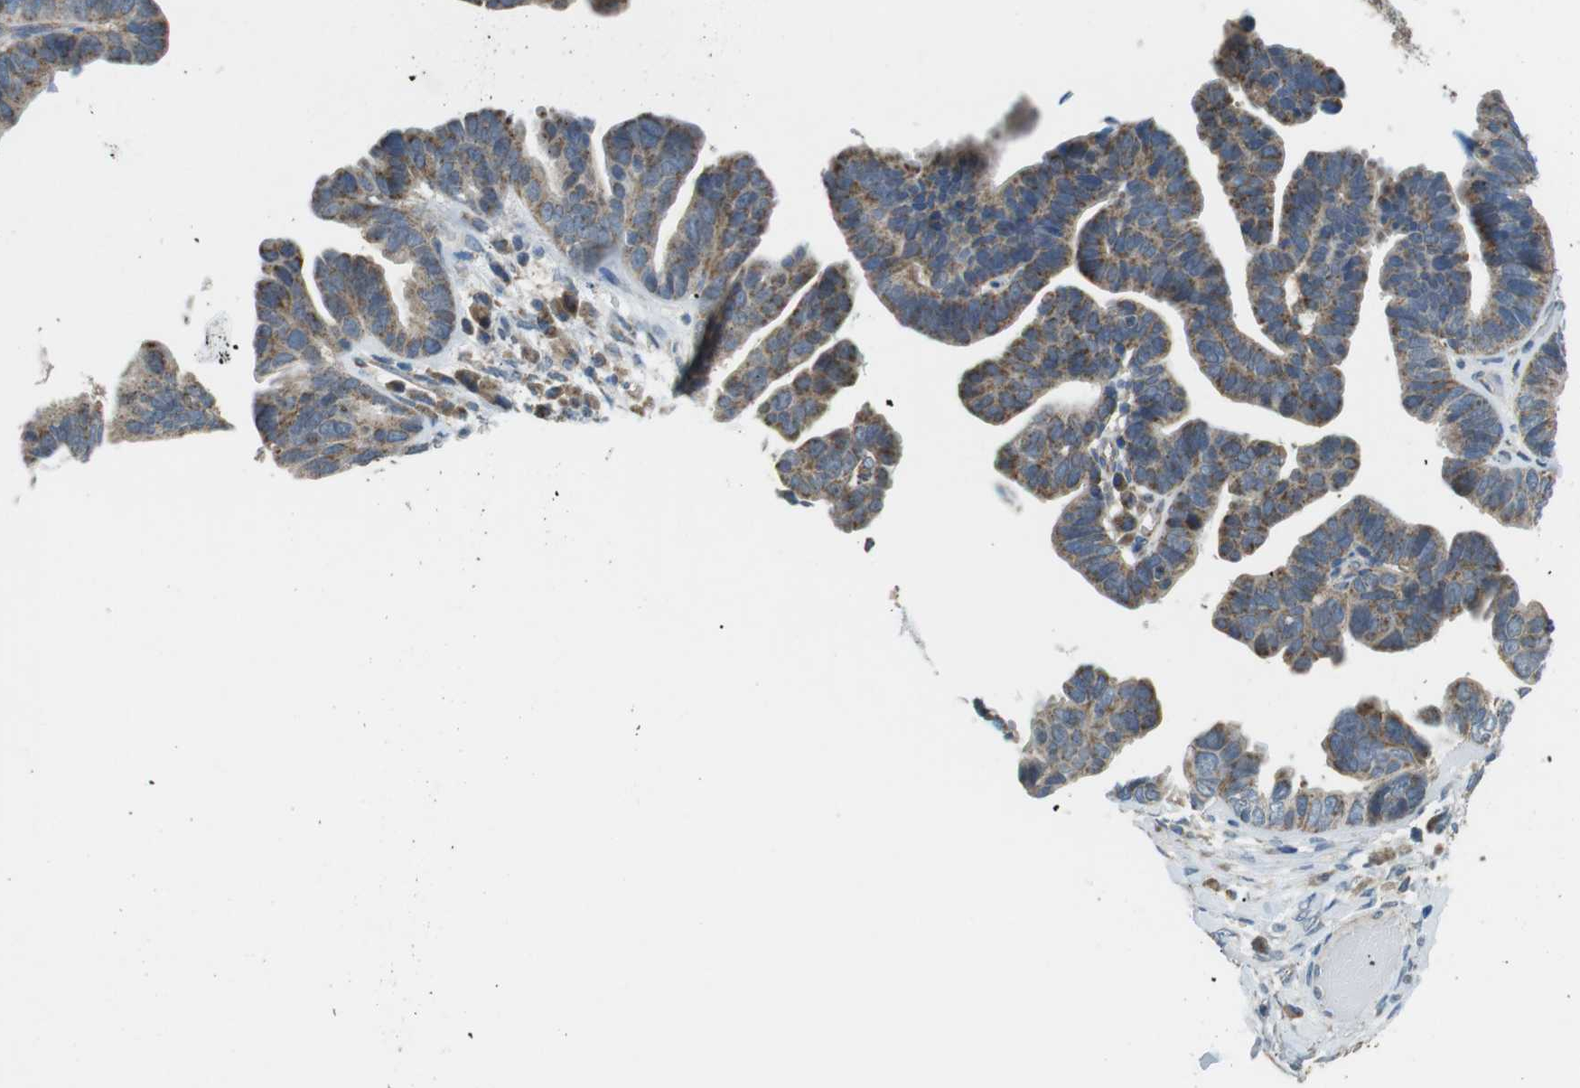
{"staining": {"intensity": "weak", "quantity": "25%-75%", "location": "cytoplasmic/membranous"}, "tissue": "ovarian cancer", "cell_type": "Tumor cells", "image_type": "cancer", "snomed": [{"axis": "morphology", "description": "Cystadenocarcinoma, serous, NOS"}, {"axis": "topography", "description": "Ovary"}], "caption": "Serous cystadenocarcinoma (ovarian) stained with a protein marker shows weak staining in tumor cells.", "gene": "BACE1", "patient": {"sex": "female", "age": 56}}